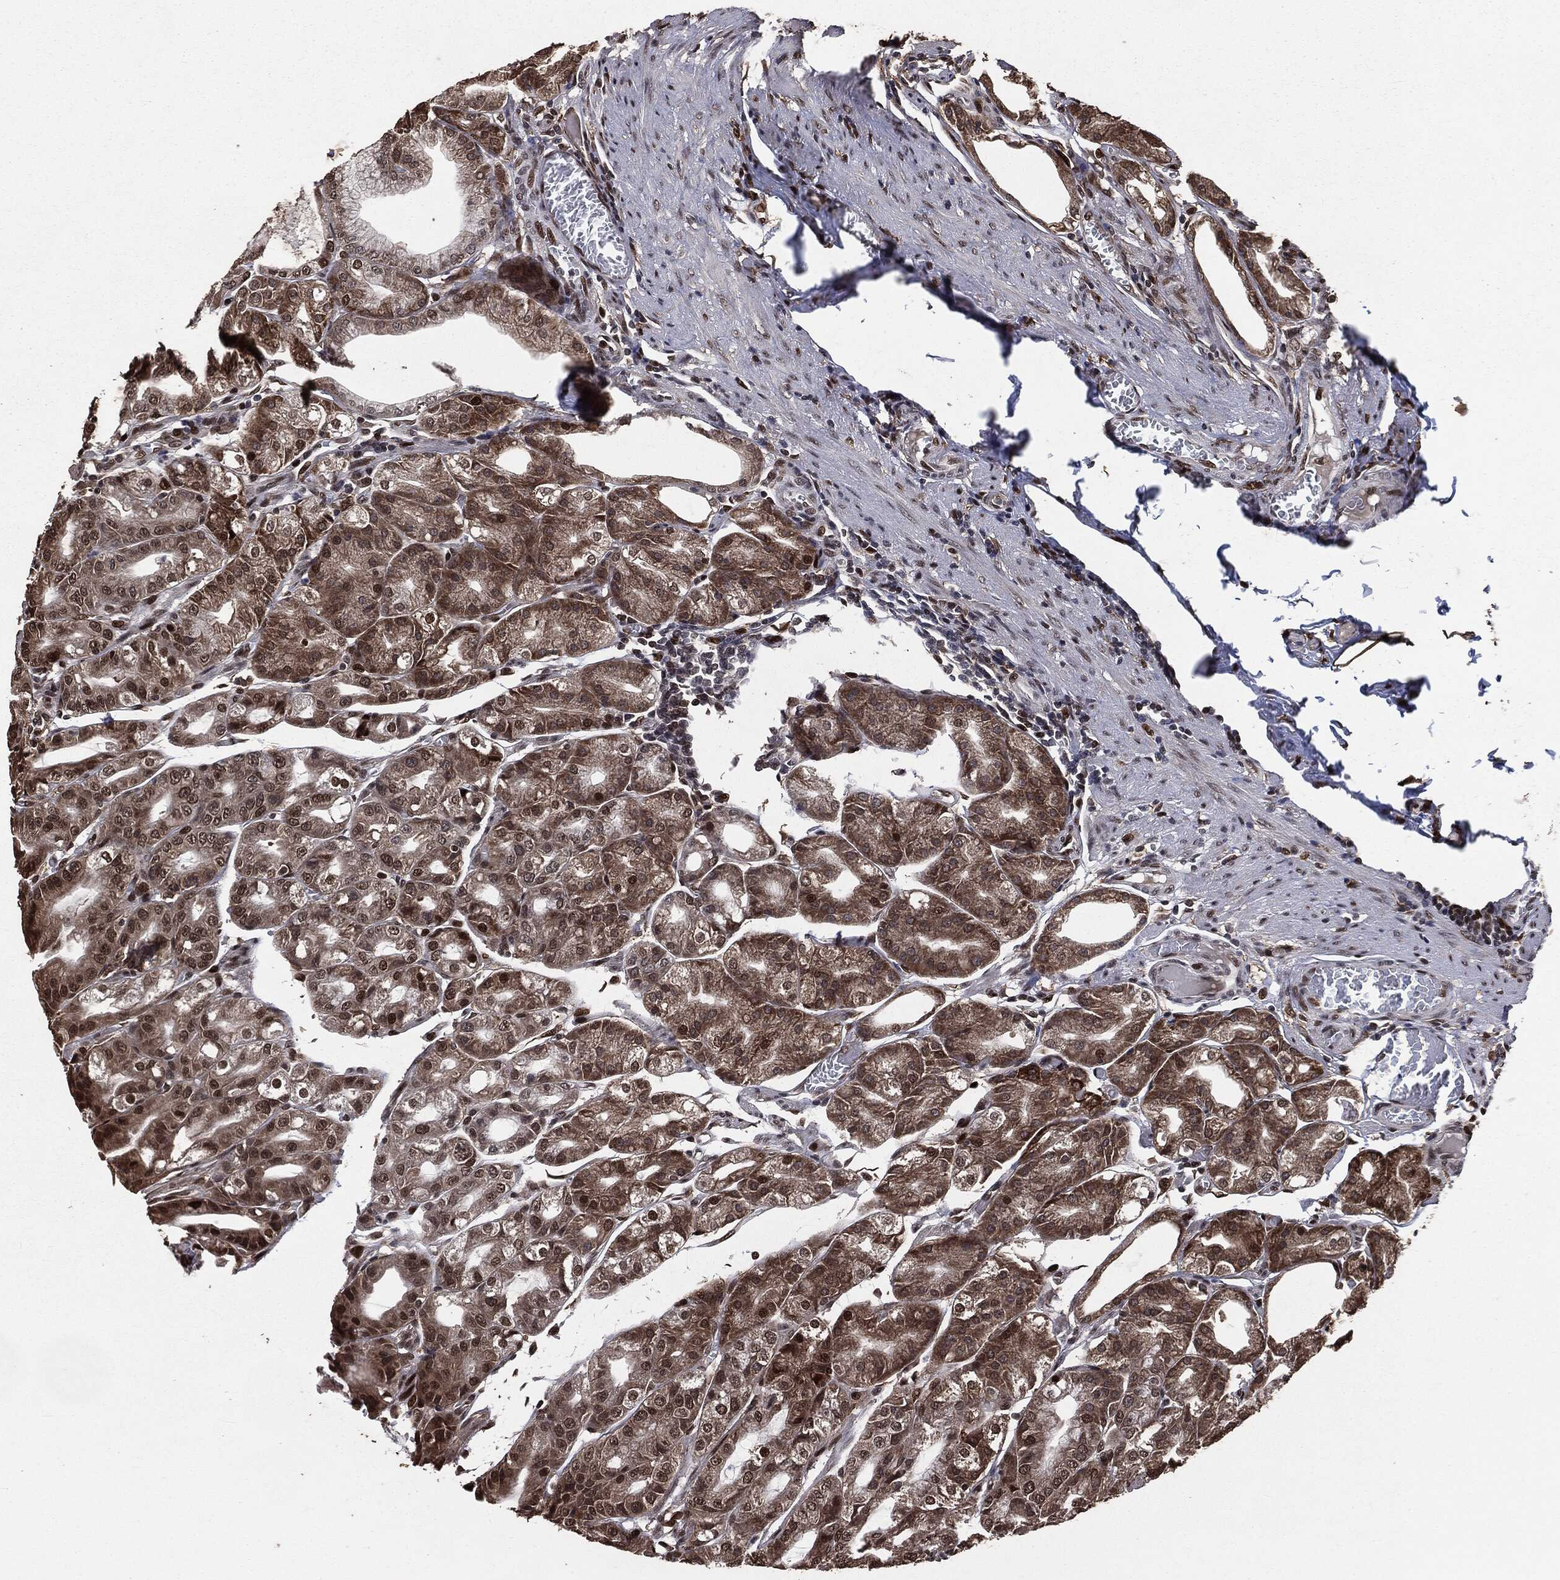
{"staining": {"intensity": "strong", "quantity": "25%-75%", "location": "cytoplasmic/membranous,nuclear"}, "tissue": "stomach", "cell_type": "Glandular cells", "image_type": "normal", "snomed": [{"axis": "morphology", "description": "Normal tissue, NOS"}, {"axis": "topography", "description": "Stomach"}], "caption": "Human stomach stained for a protein (brown) displays strong cytoplasmic/membranous,nuclear positive expression in approximately 25%-75% of glandular cells.", "gene": "DVL2", "patient": {"sex": "male", "age": 71}}